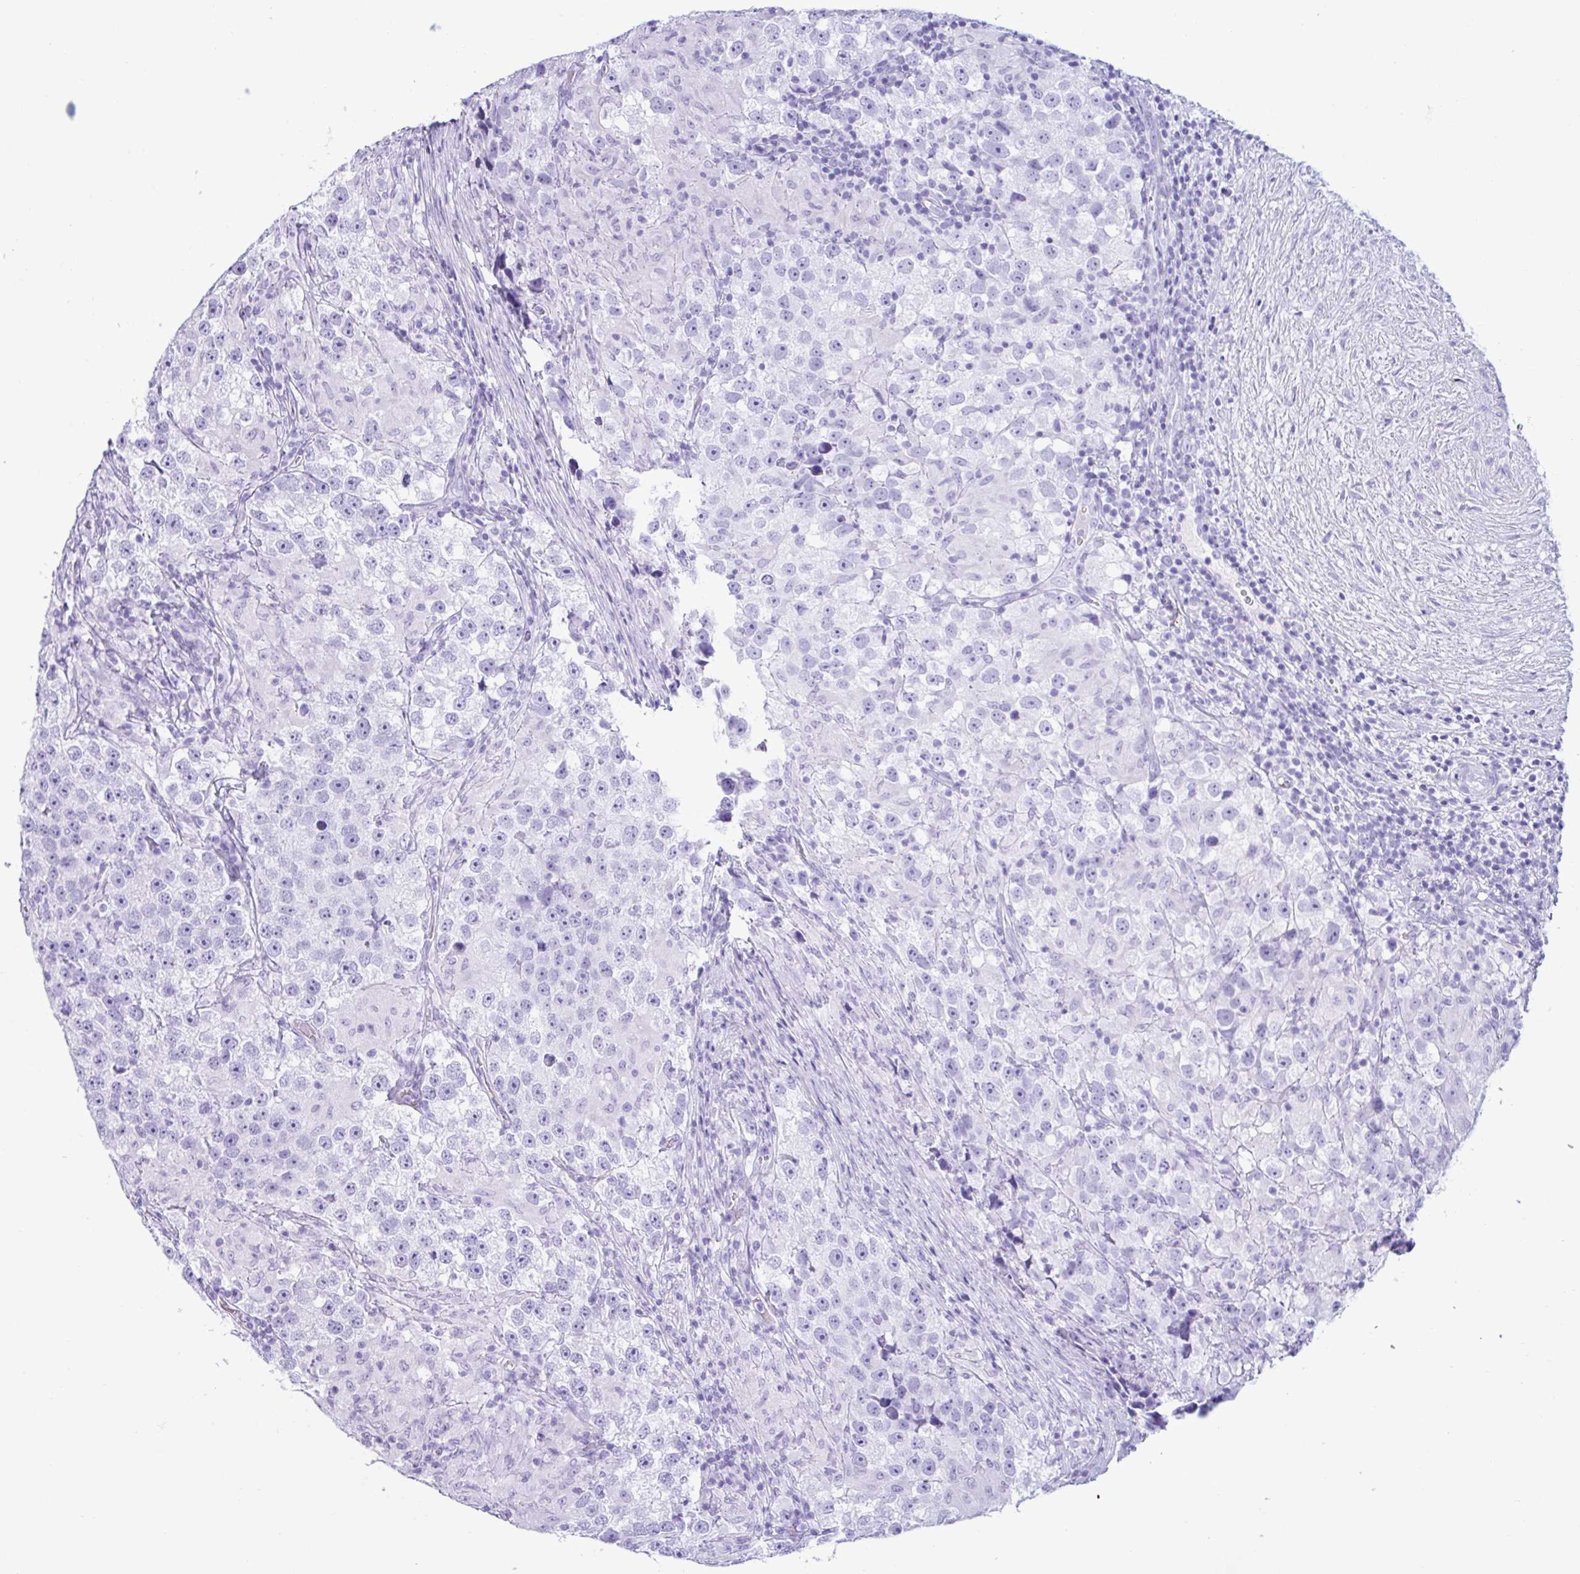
{"staining": {"intensity": "negative", "quantity": "none", "location": "none"}, "tissue": "testis cancer", "cell_type": "Tumor cells", "image_type": "cancer", "snomed": [{"axis": "morphology", "description": "Seminoma, NOS"}, {"axis": "topography", "description": "Testis"}], "caption": "Testis seminoma was stained to show a protein in brown. There is no significant expression in tumor cells.", "gene": "MRGPRG", "patient": {"sex": "male", "age": 46}}